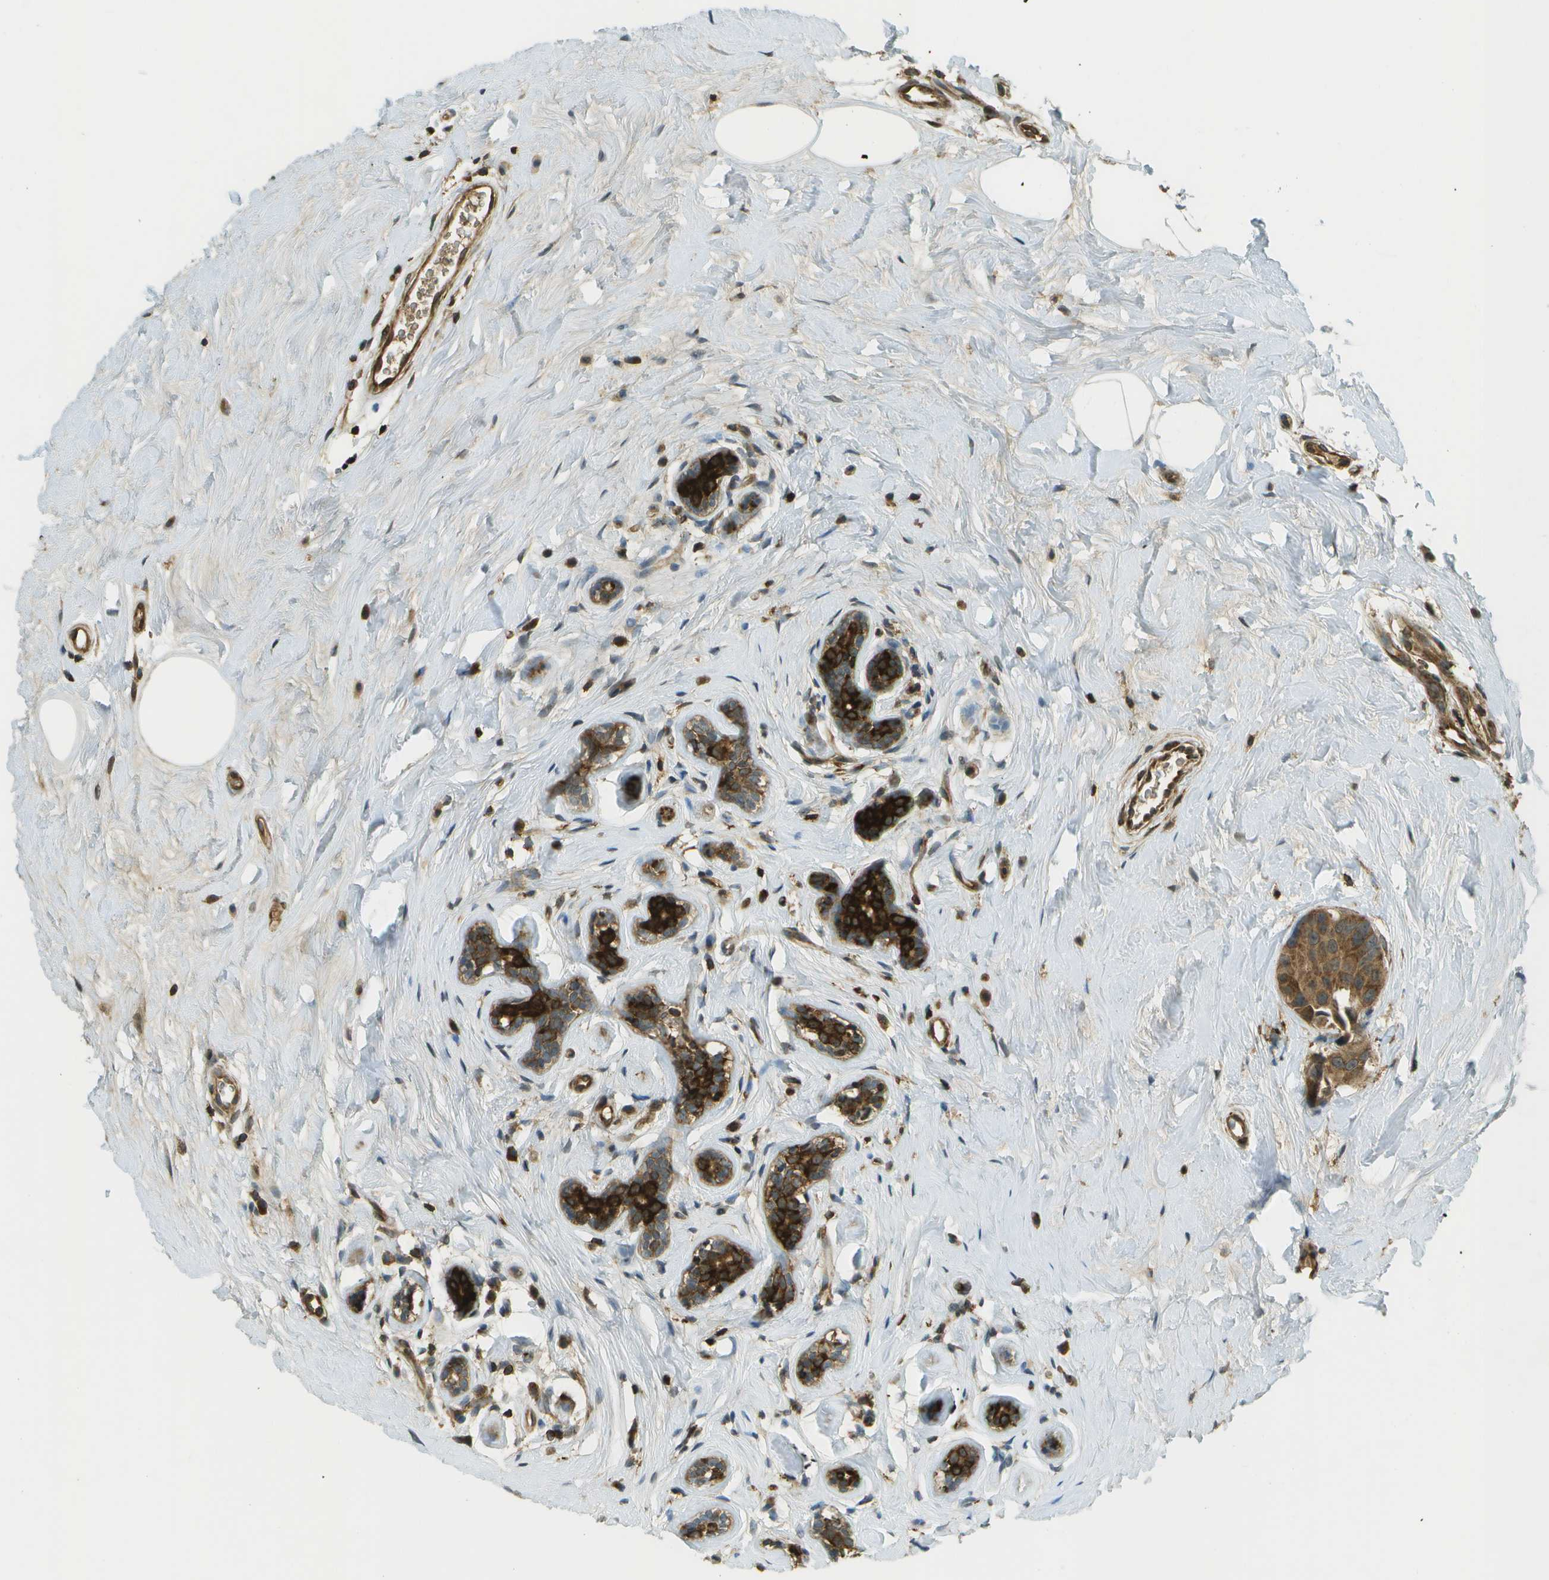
{"staining": {"intensity": "strong", "quantity": "25%-75%", "location": "cytoplasmic/membranous"}, "tissue": "breast cancer", "cell_type": "Tumor cells", "image_type": "cancer", "snomed": [{"axis": "morphology", "description": "Normal tissue, NOS"}, {"axis": "morphology", "description": "Duct carcinoma"}, {"axis": "topography", "description": "Breast"}], "caption": "Protein expression analysis of breast cancer (invasive ductal carcinoma) shows strong cytoplasmic/membranous staining in about 25%-75% of tumor cells. Nuclei are stained in blue.", "gene": "TMTC1", "patient": {"sex": "female", "age": 39}}